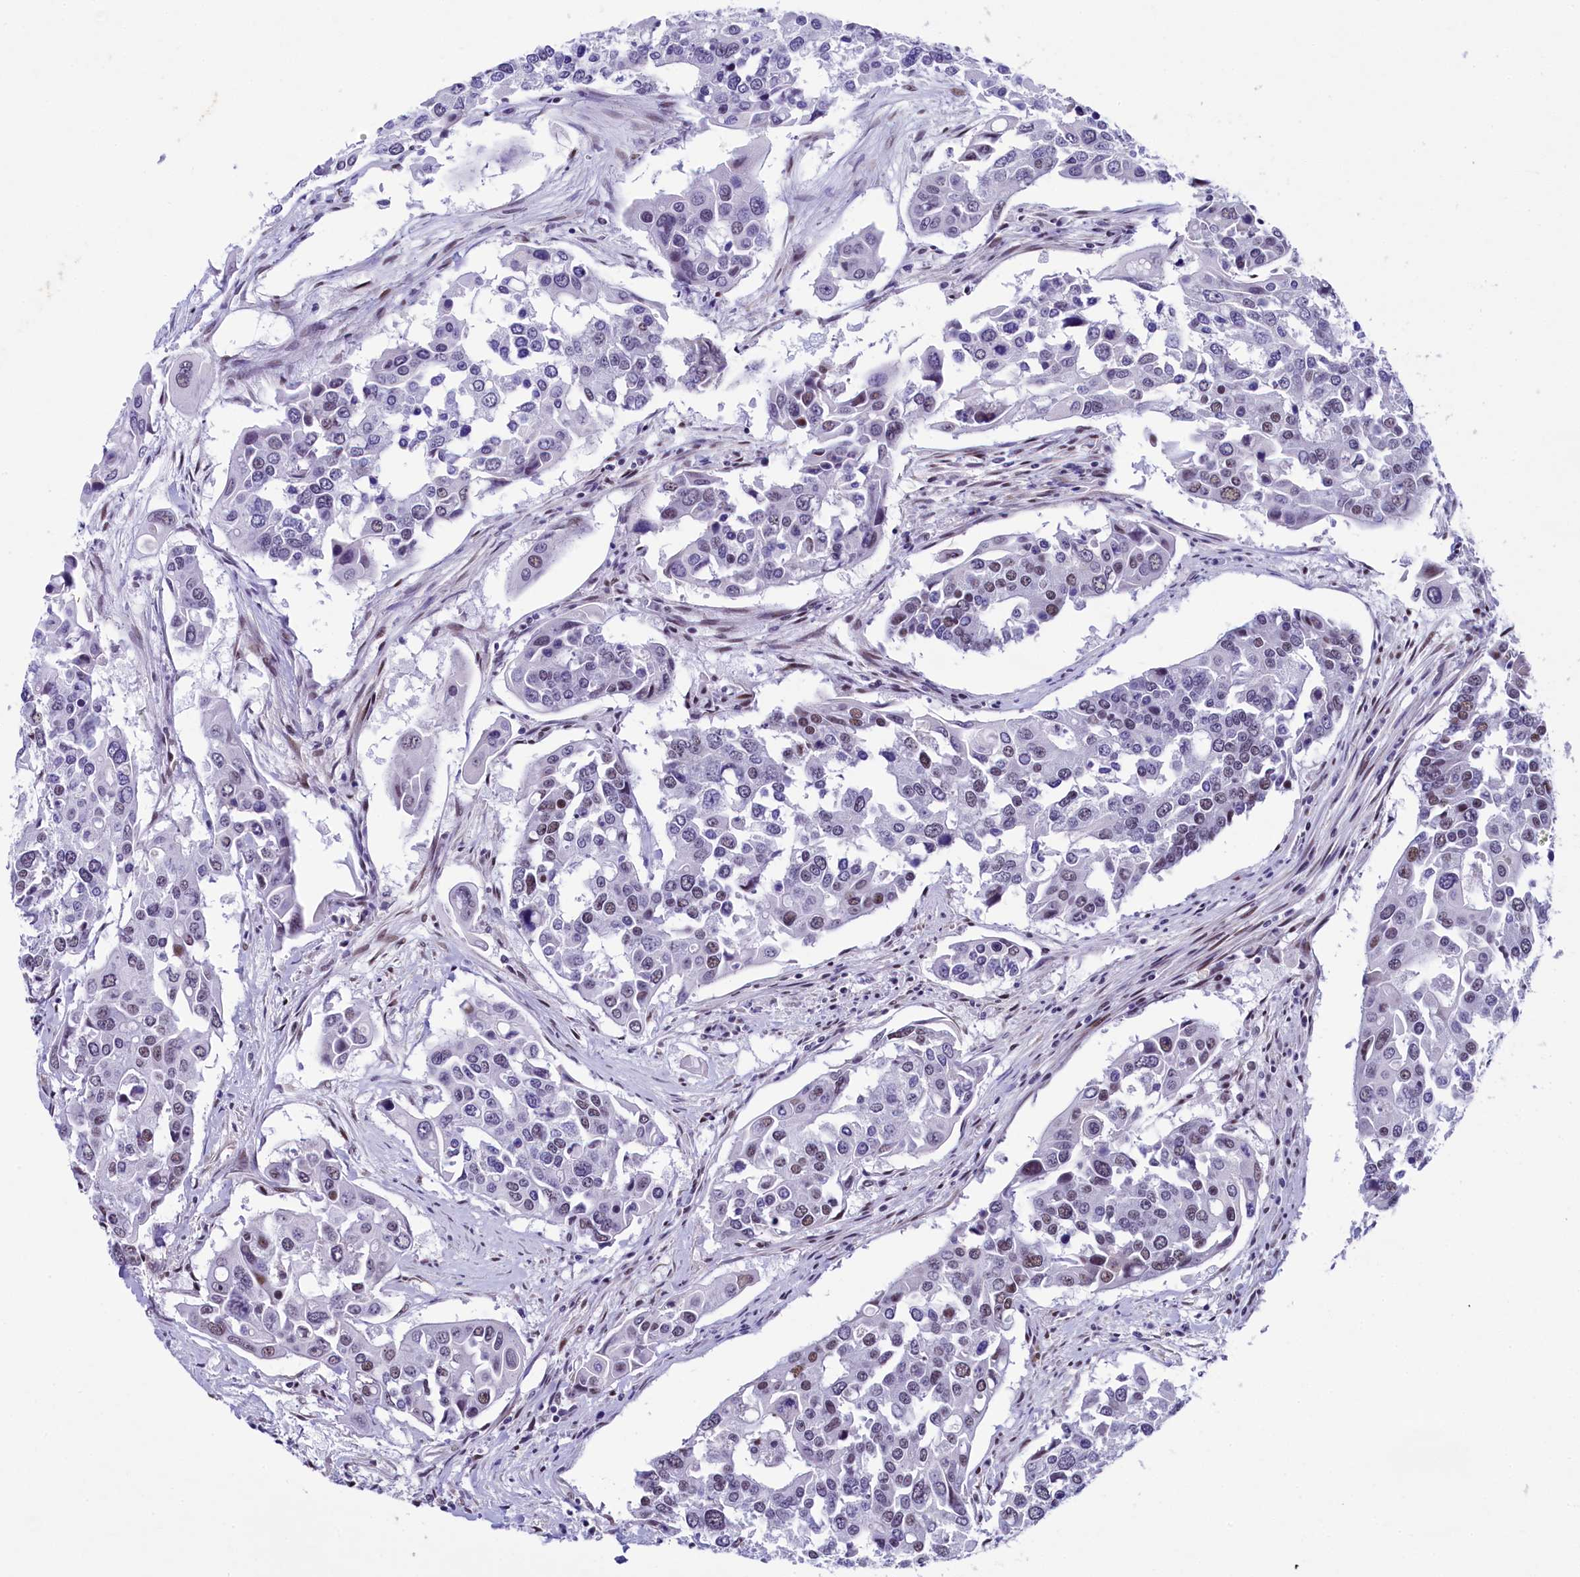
{"staining": {"intensity": "moderate", "quantity": "<25%", "location": "nuclear"}, "tissue": "colorectal cancer", "cell_type": "Tumor cells", "image_type": "cancer", "snomed": [{"axis": "morphology", "description": "Adenocarcinoma, NOS"}, {"axis": "topography", "description": "Colon"}], "caption": "Protein analysis of colorectal cancer (adenocarcinoma) tissue reveals moderate nuclear expression in about <25% of tumor cells. (Brightfield microscopy of DAB IHC at high magnification).", "gene": "SUGP2", "patient": {"sex": "male", "age": 77}}